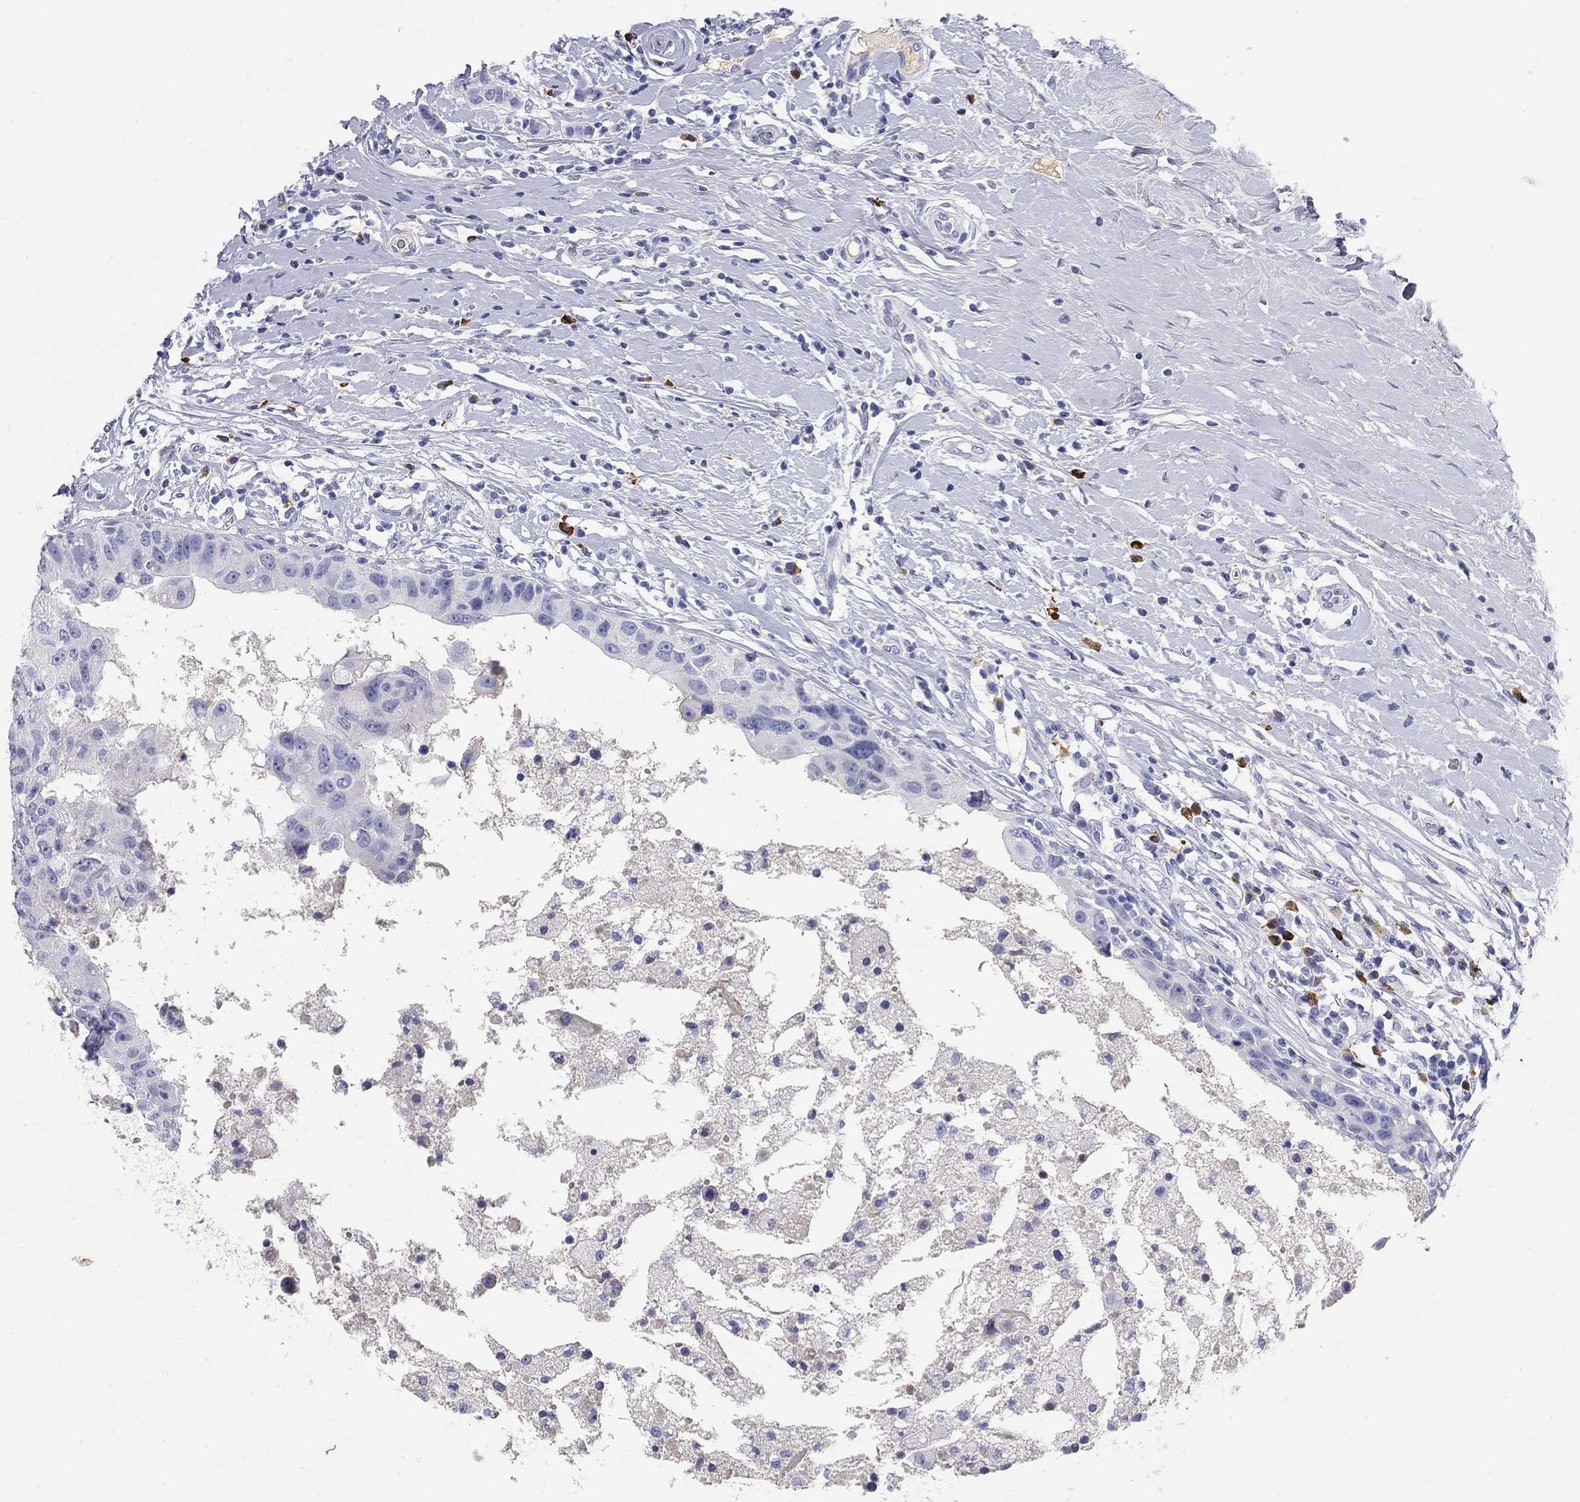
{"staining": {"intensity": "negative", "quantity": "none", "location": "none"}, "tissue": "breast cancer", "cell_type": "Tumor cells", "image_type": "cancer", "snomed": [{"axis": "morphology", "description": "Duct carcinoma"}, {"axis": "topography", "description": "Breast"}], "caption": "Tumor cells show no significant protein expression in breast cancer (infiltrating ductal carcinoma).", "gene": "PHOX2B", "patient": {"sex": "female", "age": 27}}